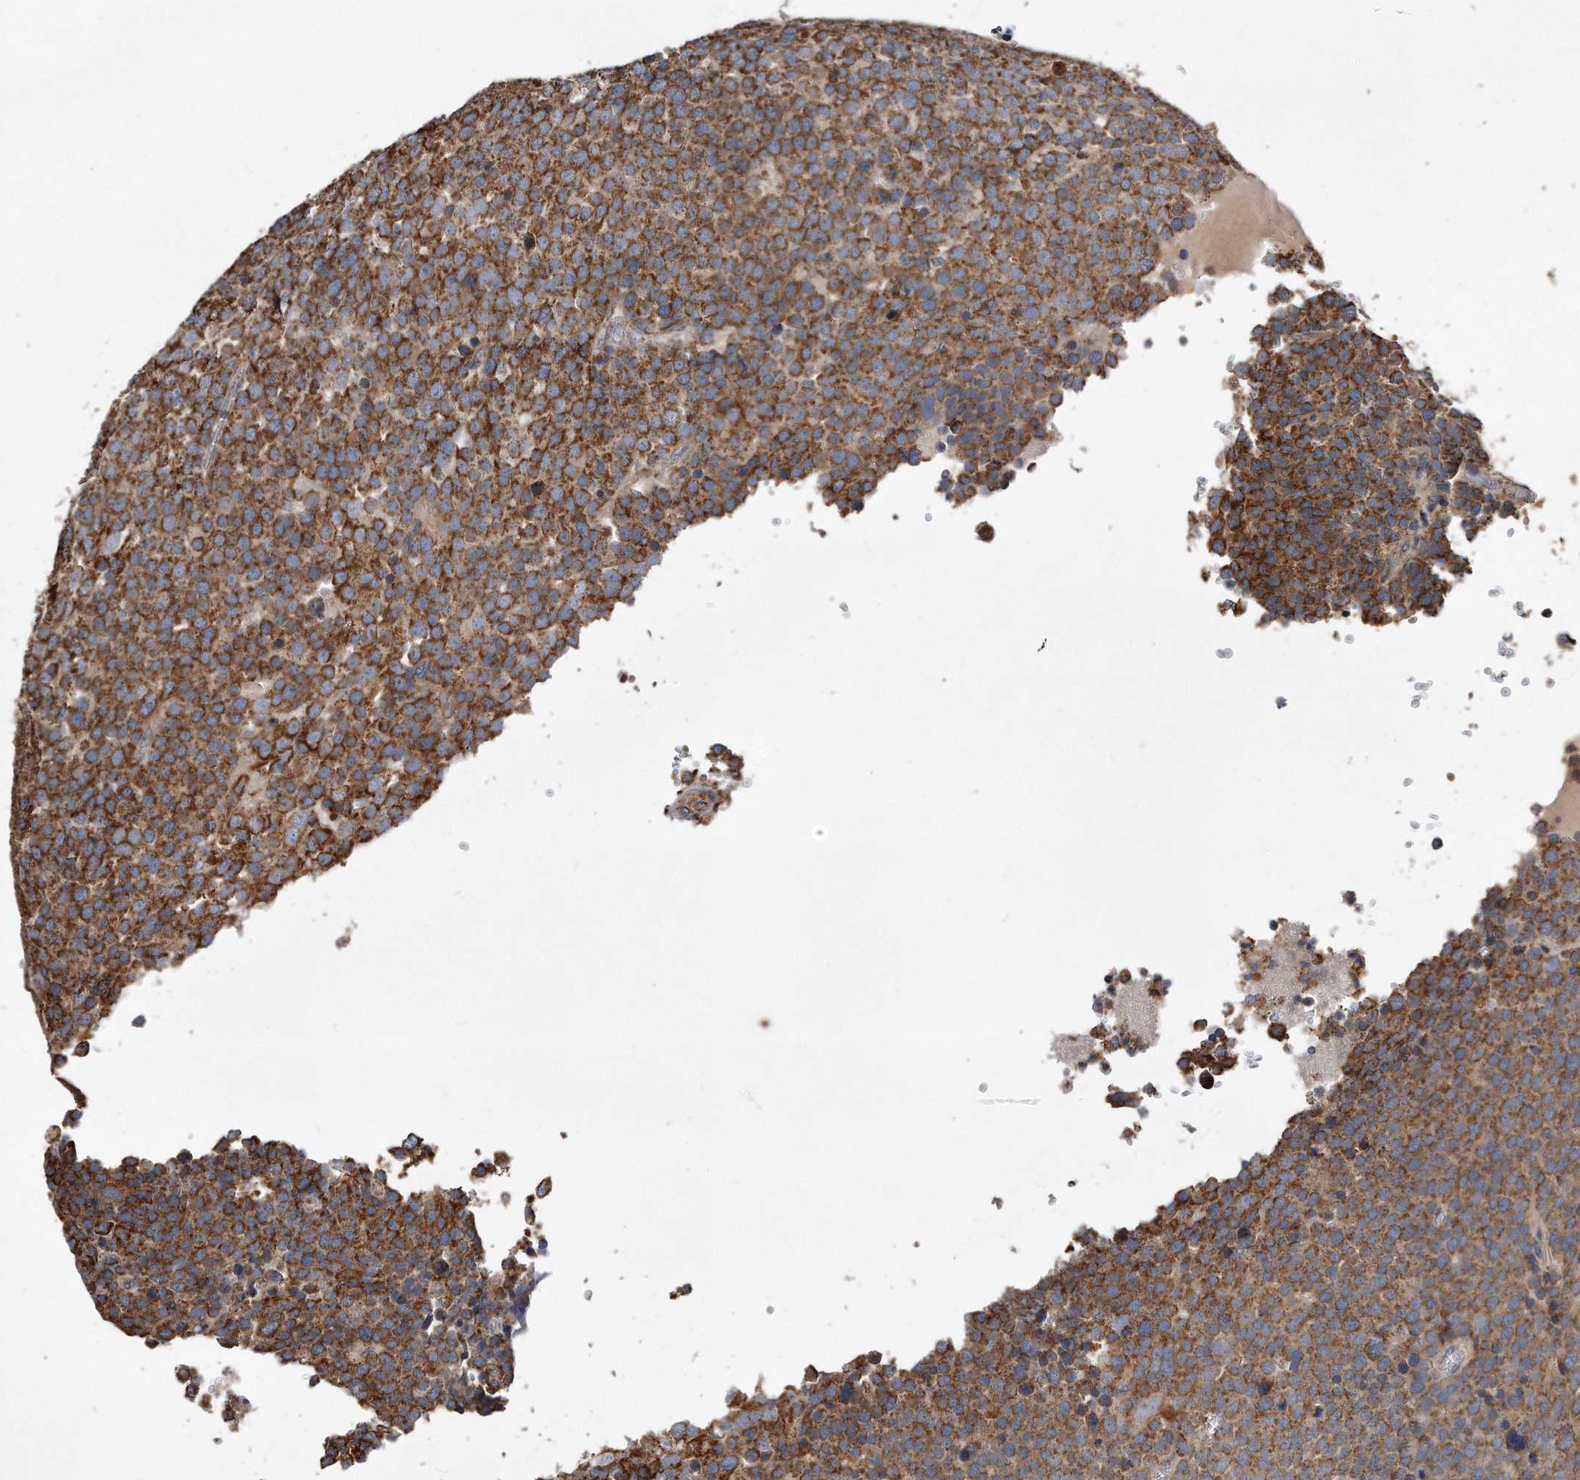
{"staining": {"intensity": "moderate", "quantity": ">75%", "location": "cytoplasmic/membranous"}, "tissue": "testis cancer", "cell_type": "Tumor cells", "image_type": "cancer", "snomed": [{"axis": "morphology", "description": "Seminoma, NOS"}, {"axis": "topography", "description": "Testis"}], "caption": "A photomicrograph of testis cancer stained for a protein exhibits moderate cytoplasmic/membranous brown staining in tumor cells.", "gene": "PPP5C", "patient": {"sex": "male", "age": 71}}